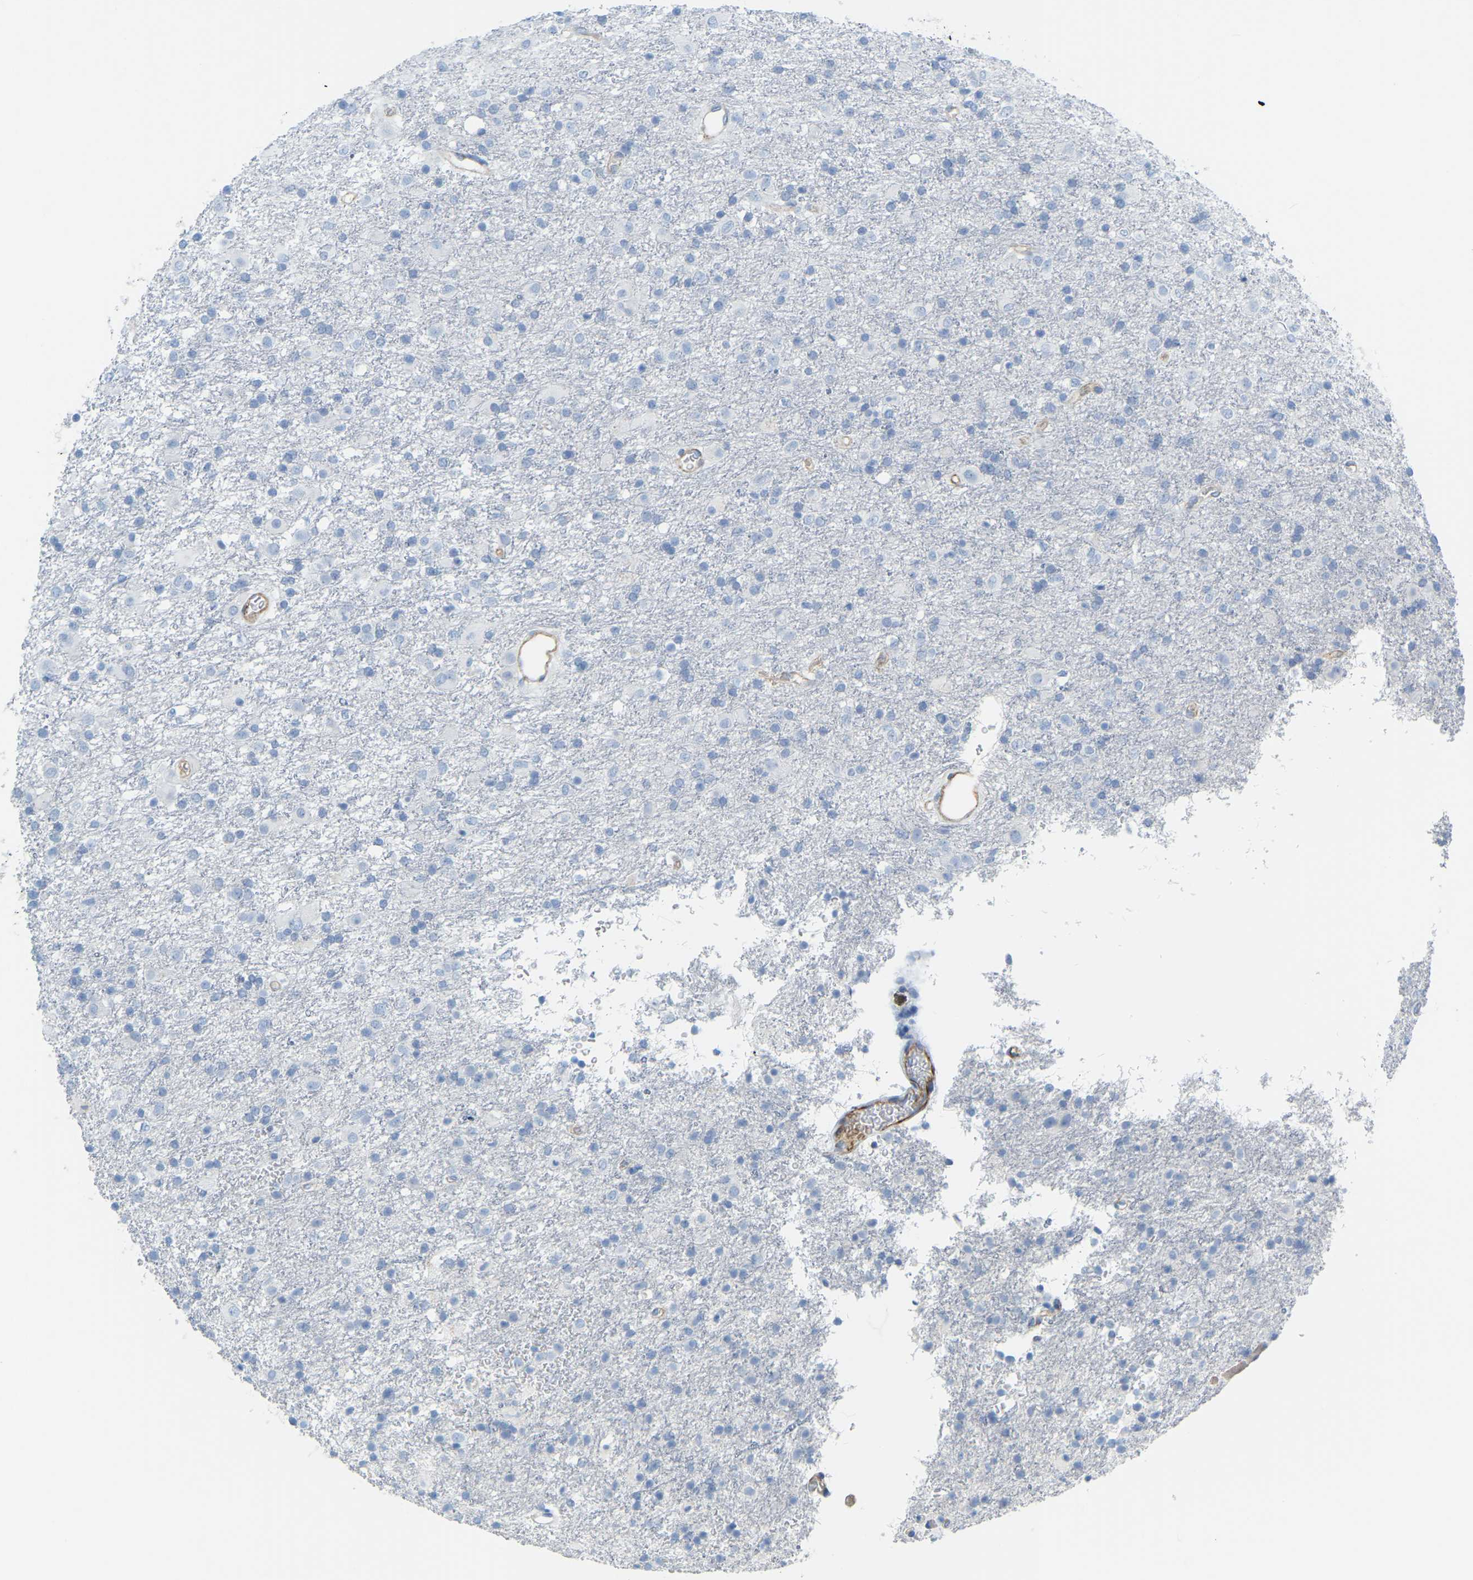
{"staining": {"intensity": "negative", "quantity": "none", "location": "none"}, "tissue": "glioma", "cell_type": "Tumor cells", "image_type": "cancer", "snomed": [{"axis": "morphology", "description": "Glioma, malignant, Low grade"}, {"axis": "topography", "description": "Brain"}], "caption": "The IHC image has no significant expression in tumor cells of glioma tissue. (Stains: DAB (3,3'-diaminobenzidine) immunohistochemistry (IHC) with hematoxylin counter stain, Microscopy: brightfield microscopy at high magnification).", "gene": "MYL3", "patient": {"sex": "male", "age": 65}}